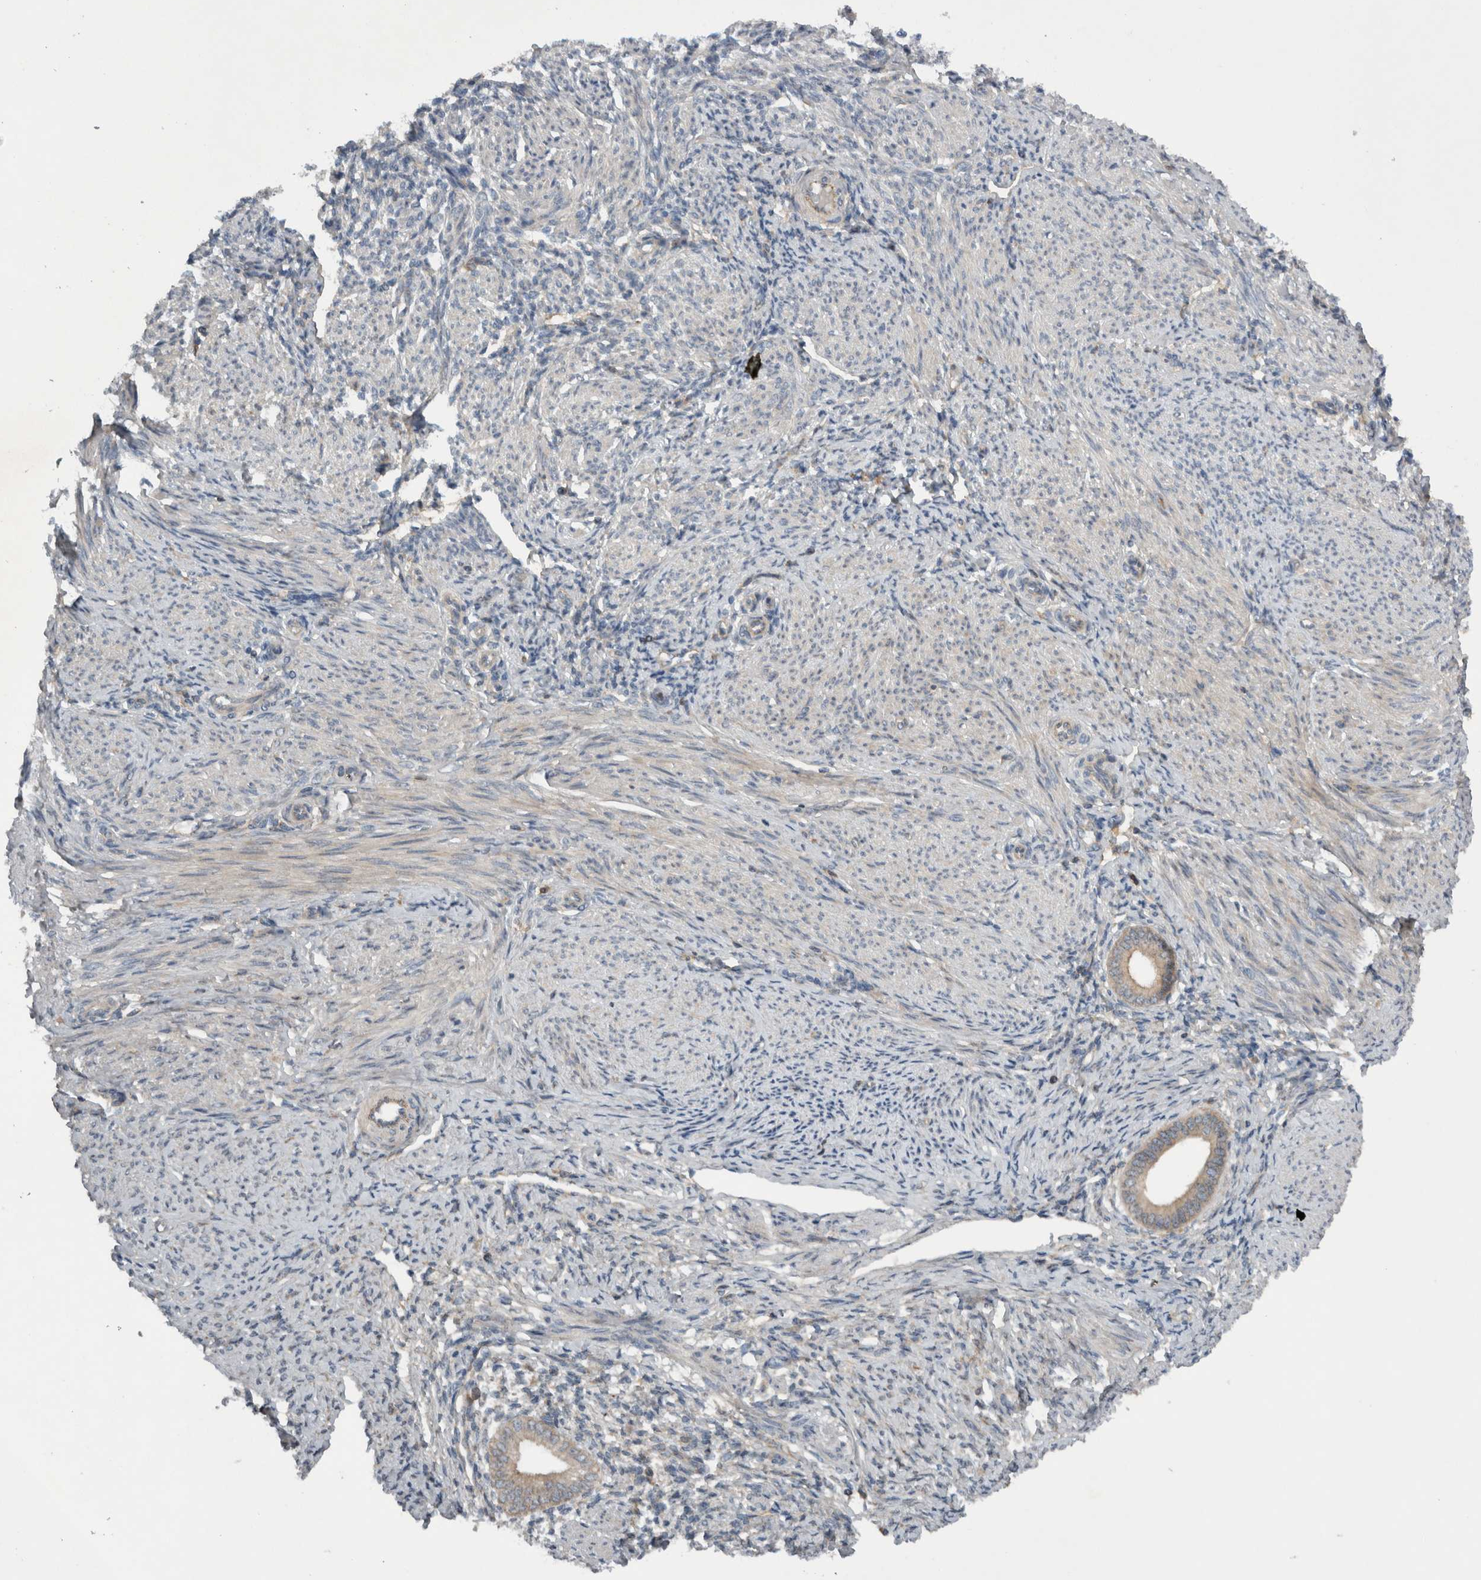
{"staining": {"intensity": "weak", "quantity": "<25%", "location": "cytoplasmic/membranous"}, "tissue": "endometrium", "cell_type": "Cells in endometrial stroma", "image_type": "normal", "snomed": [{"axis": "morphology", "description": "Normal tissue, NOS"}, {"axis": "topography", "description": "Endometrium"}], "caption": "Immunohistochemistry (IHC) photomicrograph of normal endometrium: human endometrium stained with DAB (3,3'-diaminobenzidine) exhibits no significant protein staining in cells in endometrial stroma. Brightfield microscopy of immunohistochemistry (IHC) stained with DAB (brown) and hematoxylin (blue), captured at high magnification.", "gene": "SCARA5", "patient": {"sex": "female", "age": 42}}